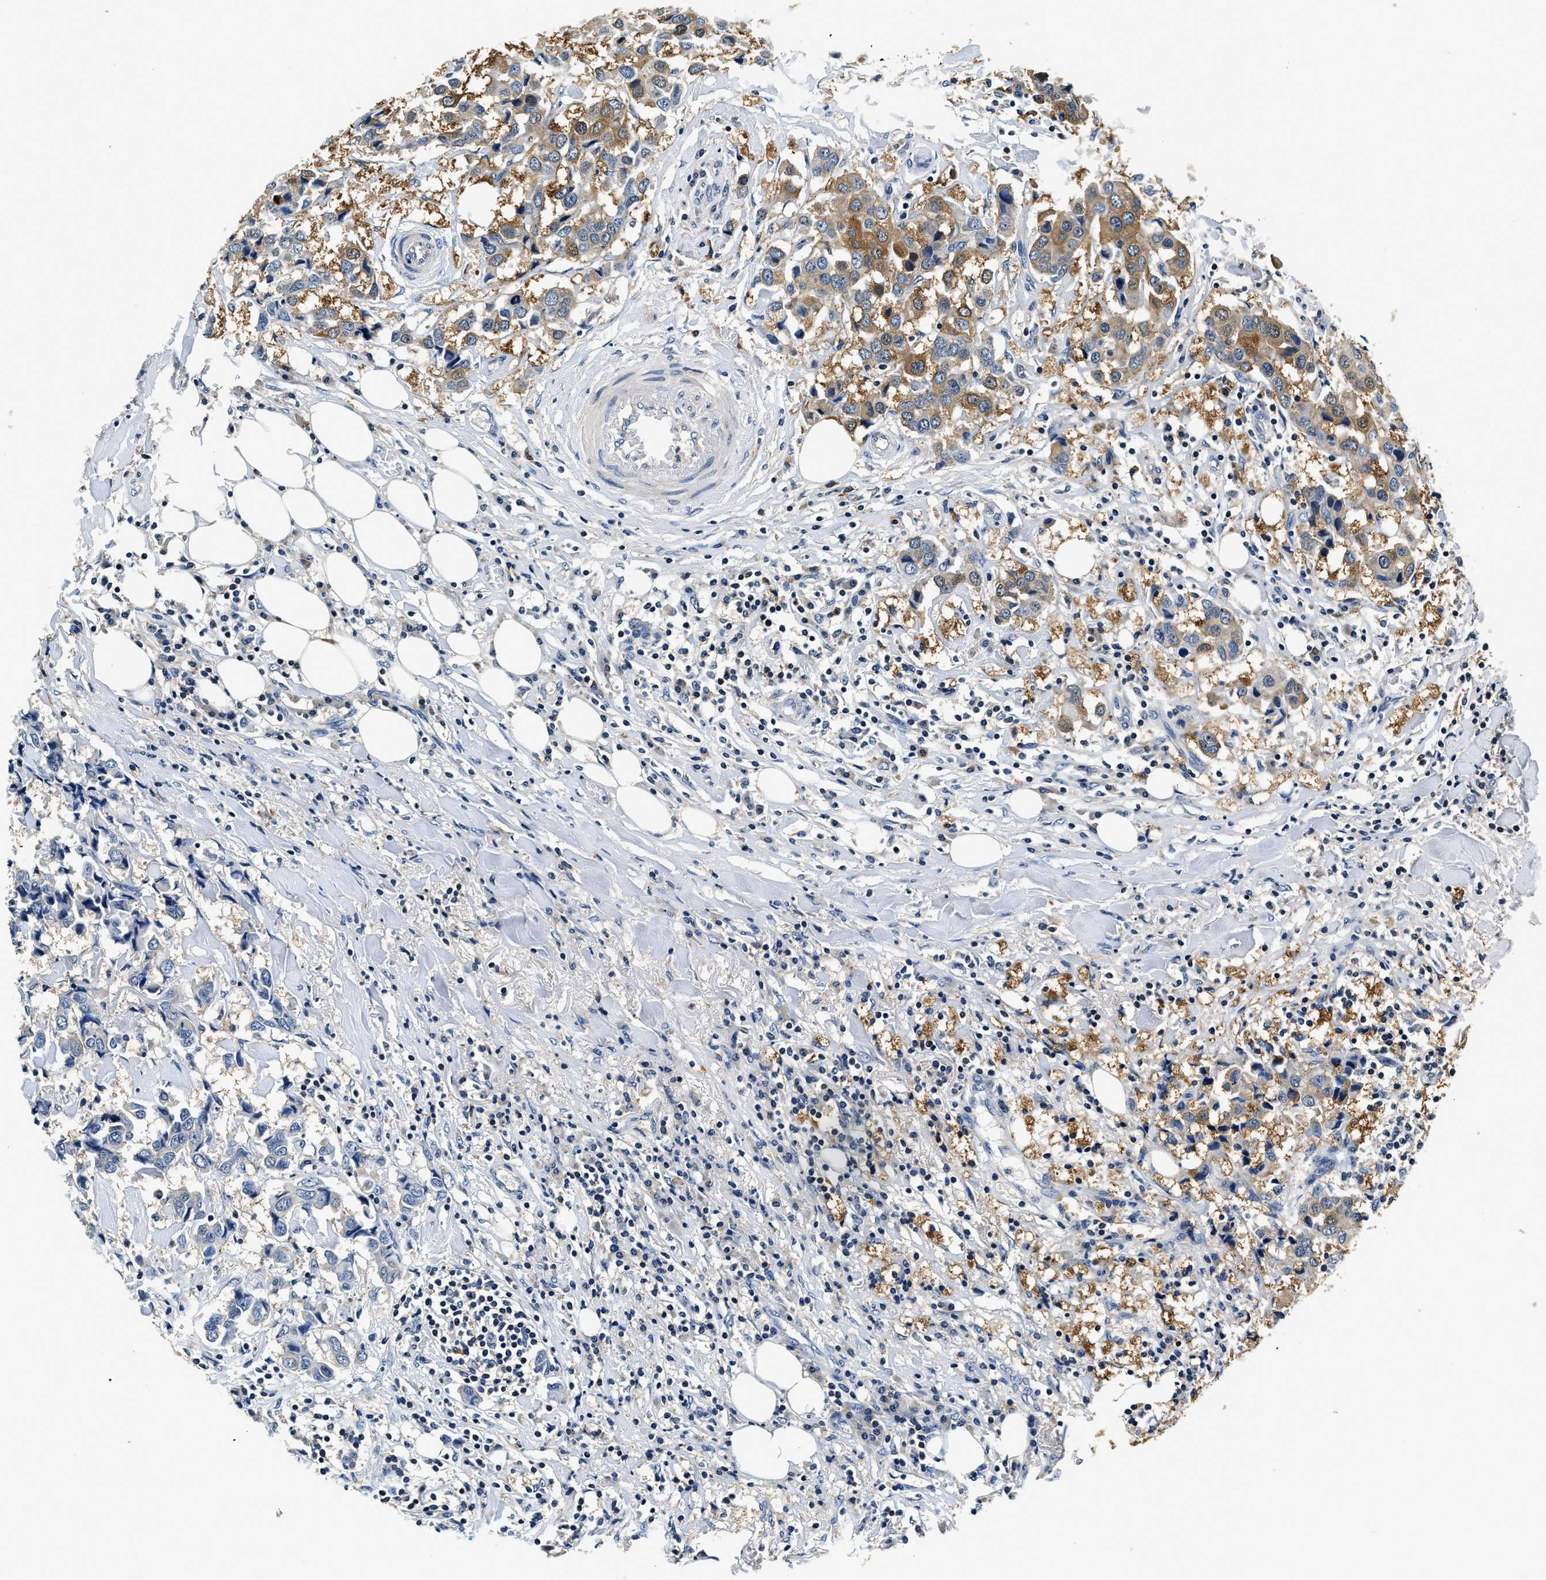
{"staining": {"intensity": "moderate", "quantity": "25%-75%", "location": "cytoplasmic/membranous"}, "tissue": "breast cancer", "cell_type": "Tumor cells", "image_type": "cancer", "snomed": [{"axis": "morphology", "description": "Duct carcinoma"}, {"axis": "topography", "description": "Breast"}], "caption": "This is a histology image of immunohistochemistry staining of breast cancer (infiltrating ductal carcinoma), which shows moderate expression in the cytoplasmic/membranous of tumor cells.", "gene": "RESF1", "patient": {"sex": "female", "age": 80}}